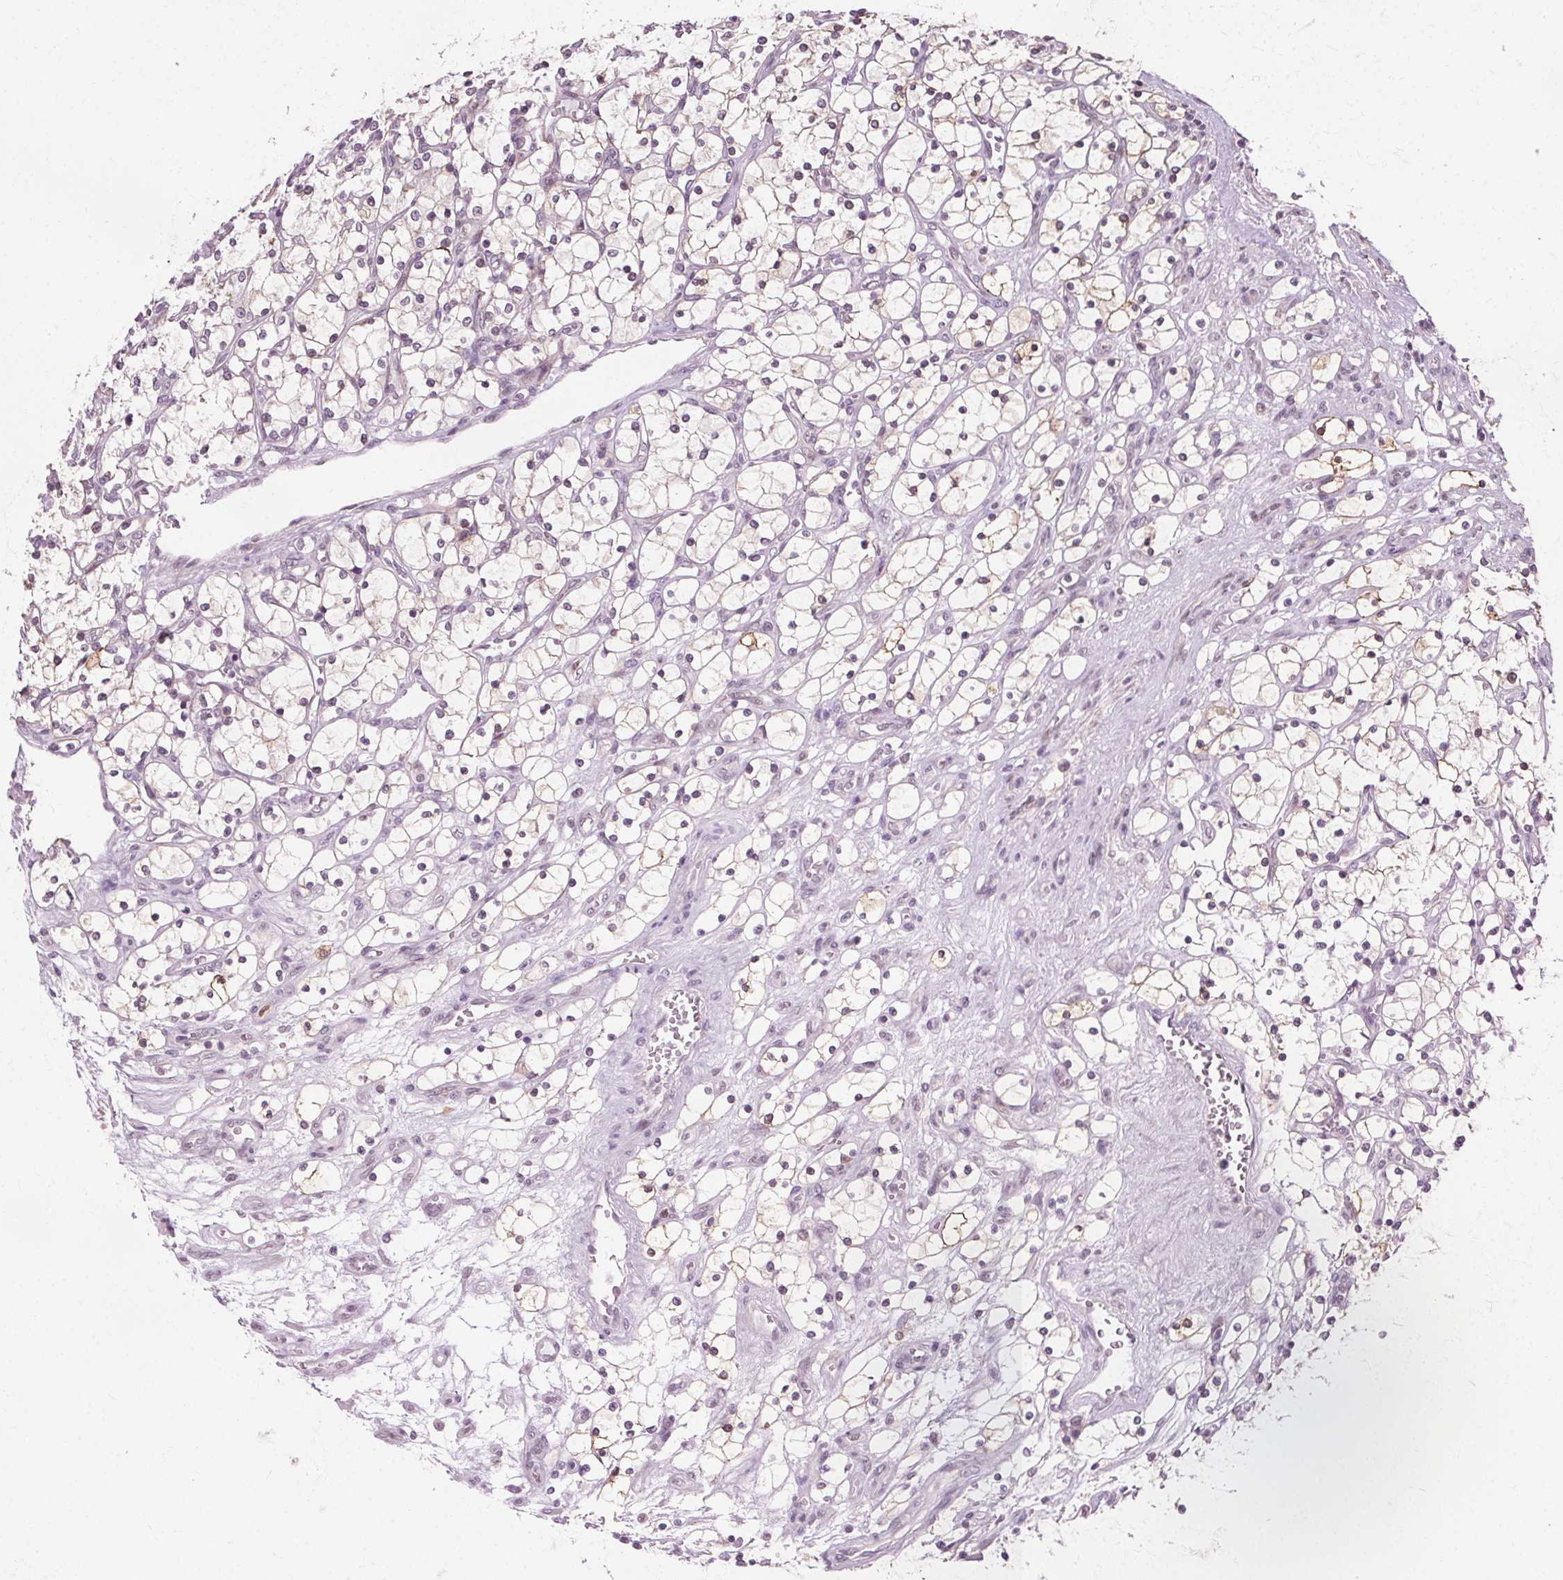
{"staining": {"intensity": "negative", "quantity": "none", "location": "none"}, "tissue": "renal cancer", "cell_type": "Tumor cells", "image_type": "cancer", "snomed": [{"axis": "morphology", "description": "Adenocarcinoma, NOS"}, {"axis": "topography", "description": "Kidney"}], "caption": "This is an immunohistochemistry (IHC) image of human renal cancer. There is no positivity in tumor cells.", "gene": "CEBPA", "patient": {"sex": "female", "age": 69}}